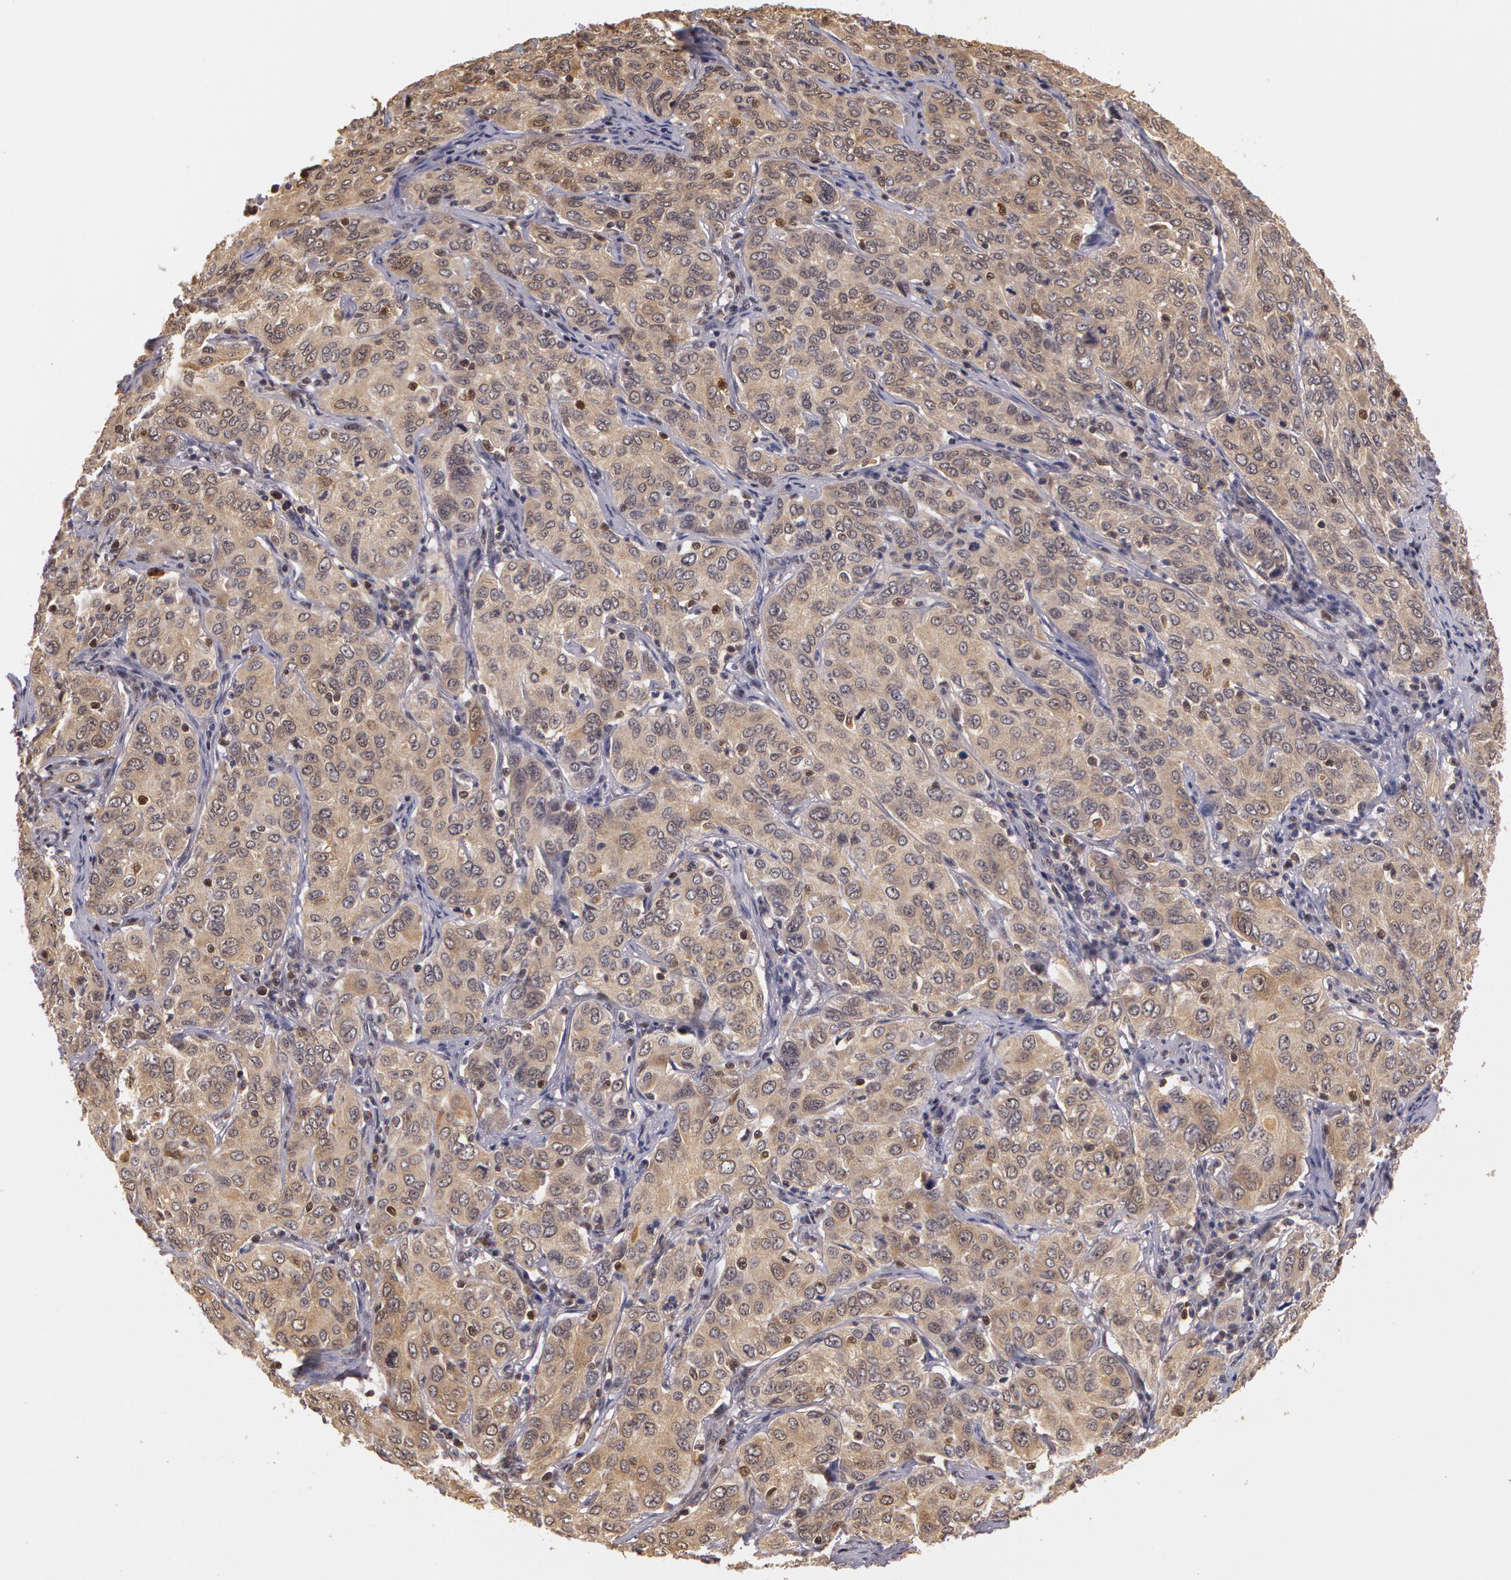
{"staining": {"intensity": "weak", "quantity": ">75%", "location": "cytoplasmic/membranous"}, "tissue": "cervical cancer", "cell_type": "Tumor cells", "image_type": "cancer", "snomed": [{"axis": "morphology", "description": "Squamous cell carcinoma, NOS"}, {"axis": "topography", "description": "Cervix"}], "caption": "Protein staining by immunohistochemistry (IHC) displays weak cytoplasmic/membranous staining in approximately >75% of tumor cells in cervical cancer. Immunohistochemistry (ihc) stains the protein of interest in brown and the nuclei are stained blue.", "gene": "AHSA1", "patient": {"sex": "female", "age": 38}}